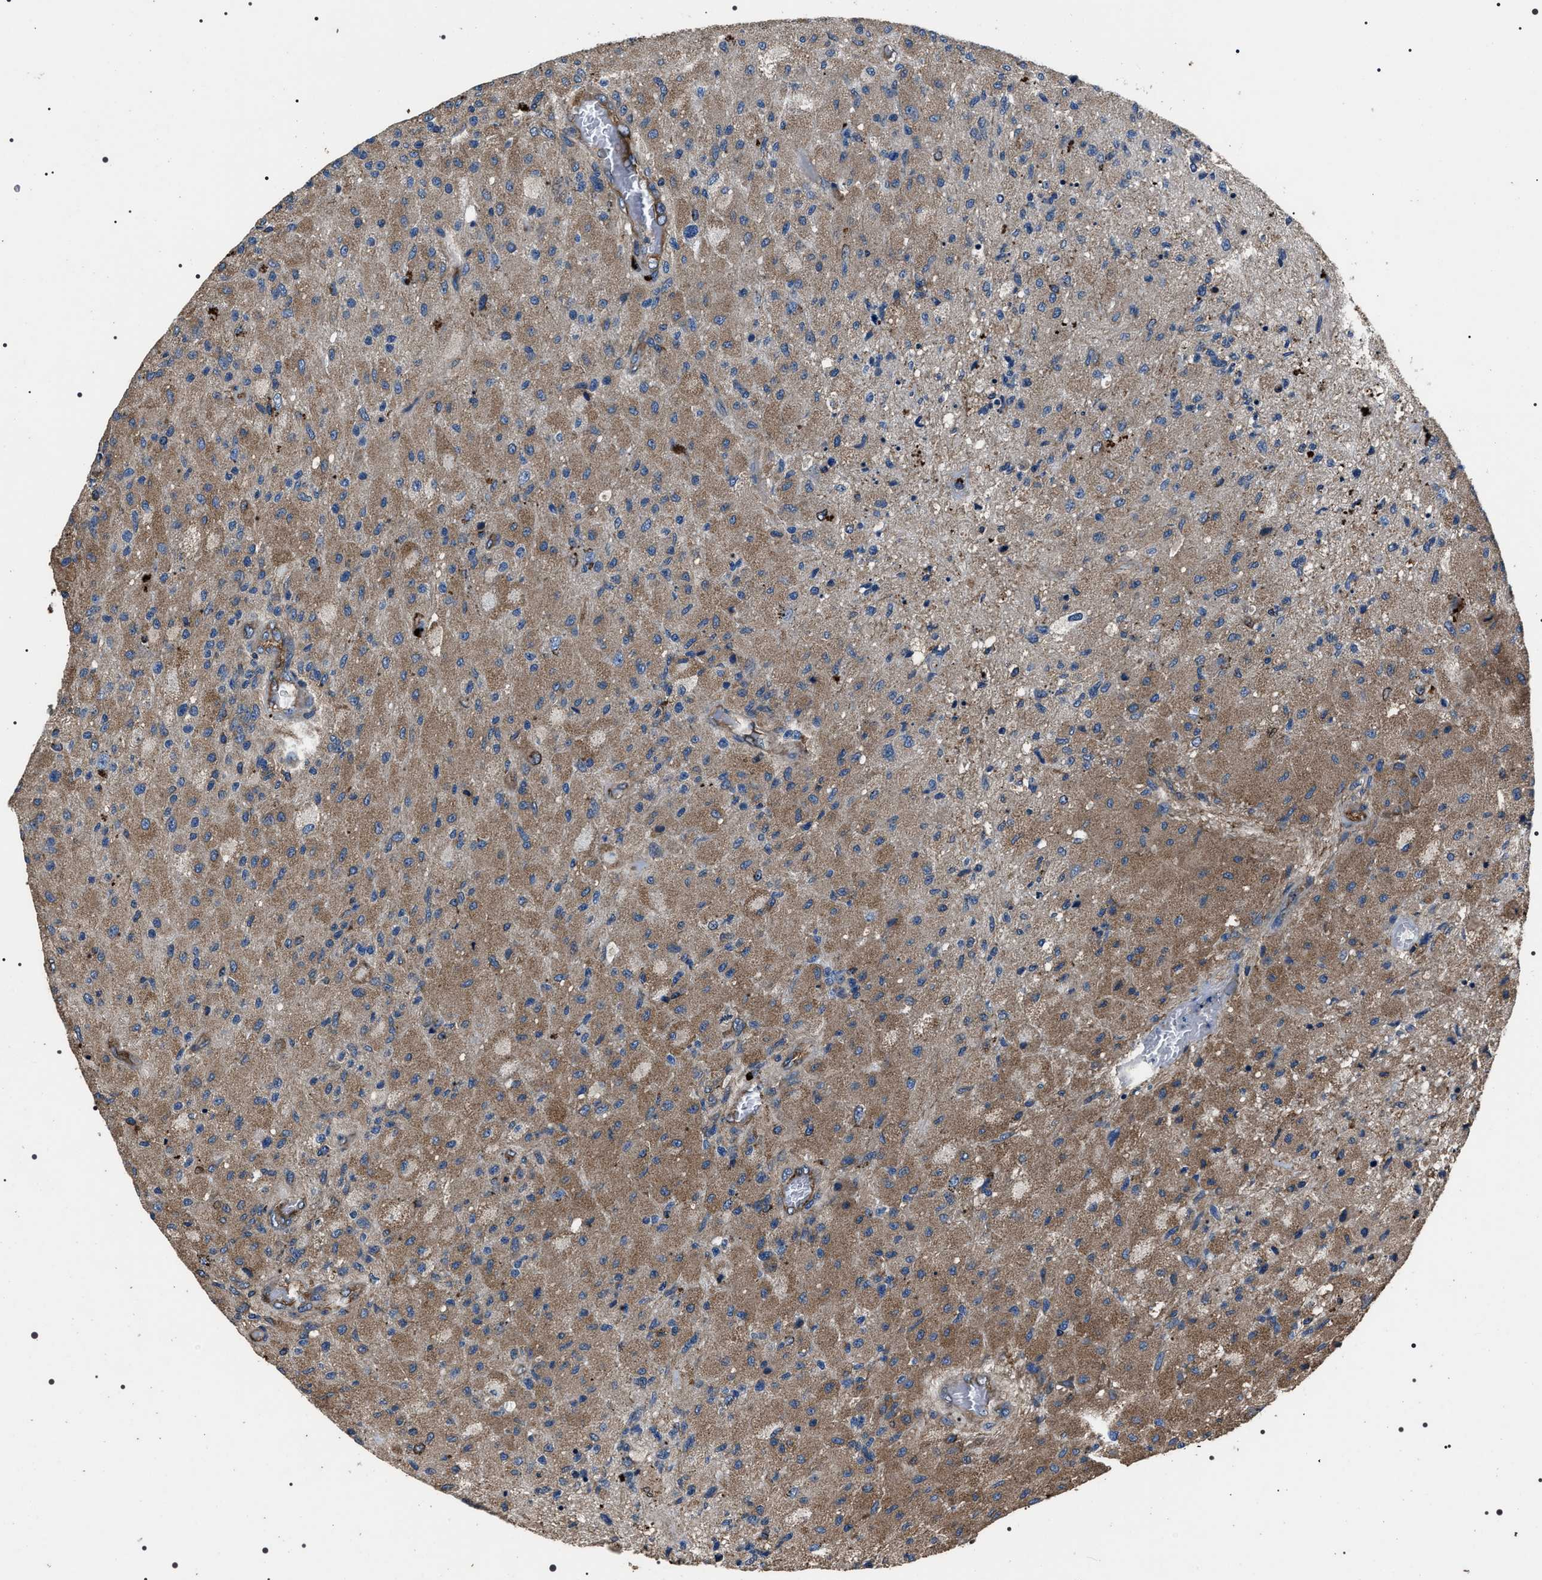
{"staining": {"intensity": "moderate", "quantity": ">75%", "location": "cytoplasmic/membranous"}, "tissue": "glioma", "cell_type": "Tumor cells", "image_type": "cancer", "snomed": [{"axis": "morphology", "description": "Normal tissue, NOS"}, {"axis": "morphology", "description": "Glioma, malignant, High grade"}, {"axis": "topography", "description": "Cerebral cortex"}], "caption": "Immunohistochemical staining of human glioma shows medium levels of moderate cytoplasmic/membranous expression in approximately >75% of tumor cells. The staining is performed using DAB brown chromogen to label protein expression. The nuclei are counter-stained blue using hematoxylin.", "gene": "HSCB", "patient": {"sex": "male", "age": 77}}